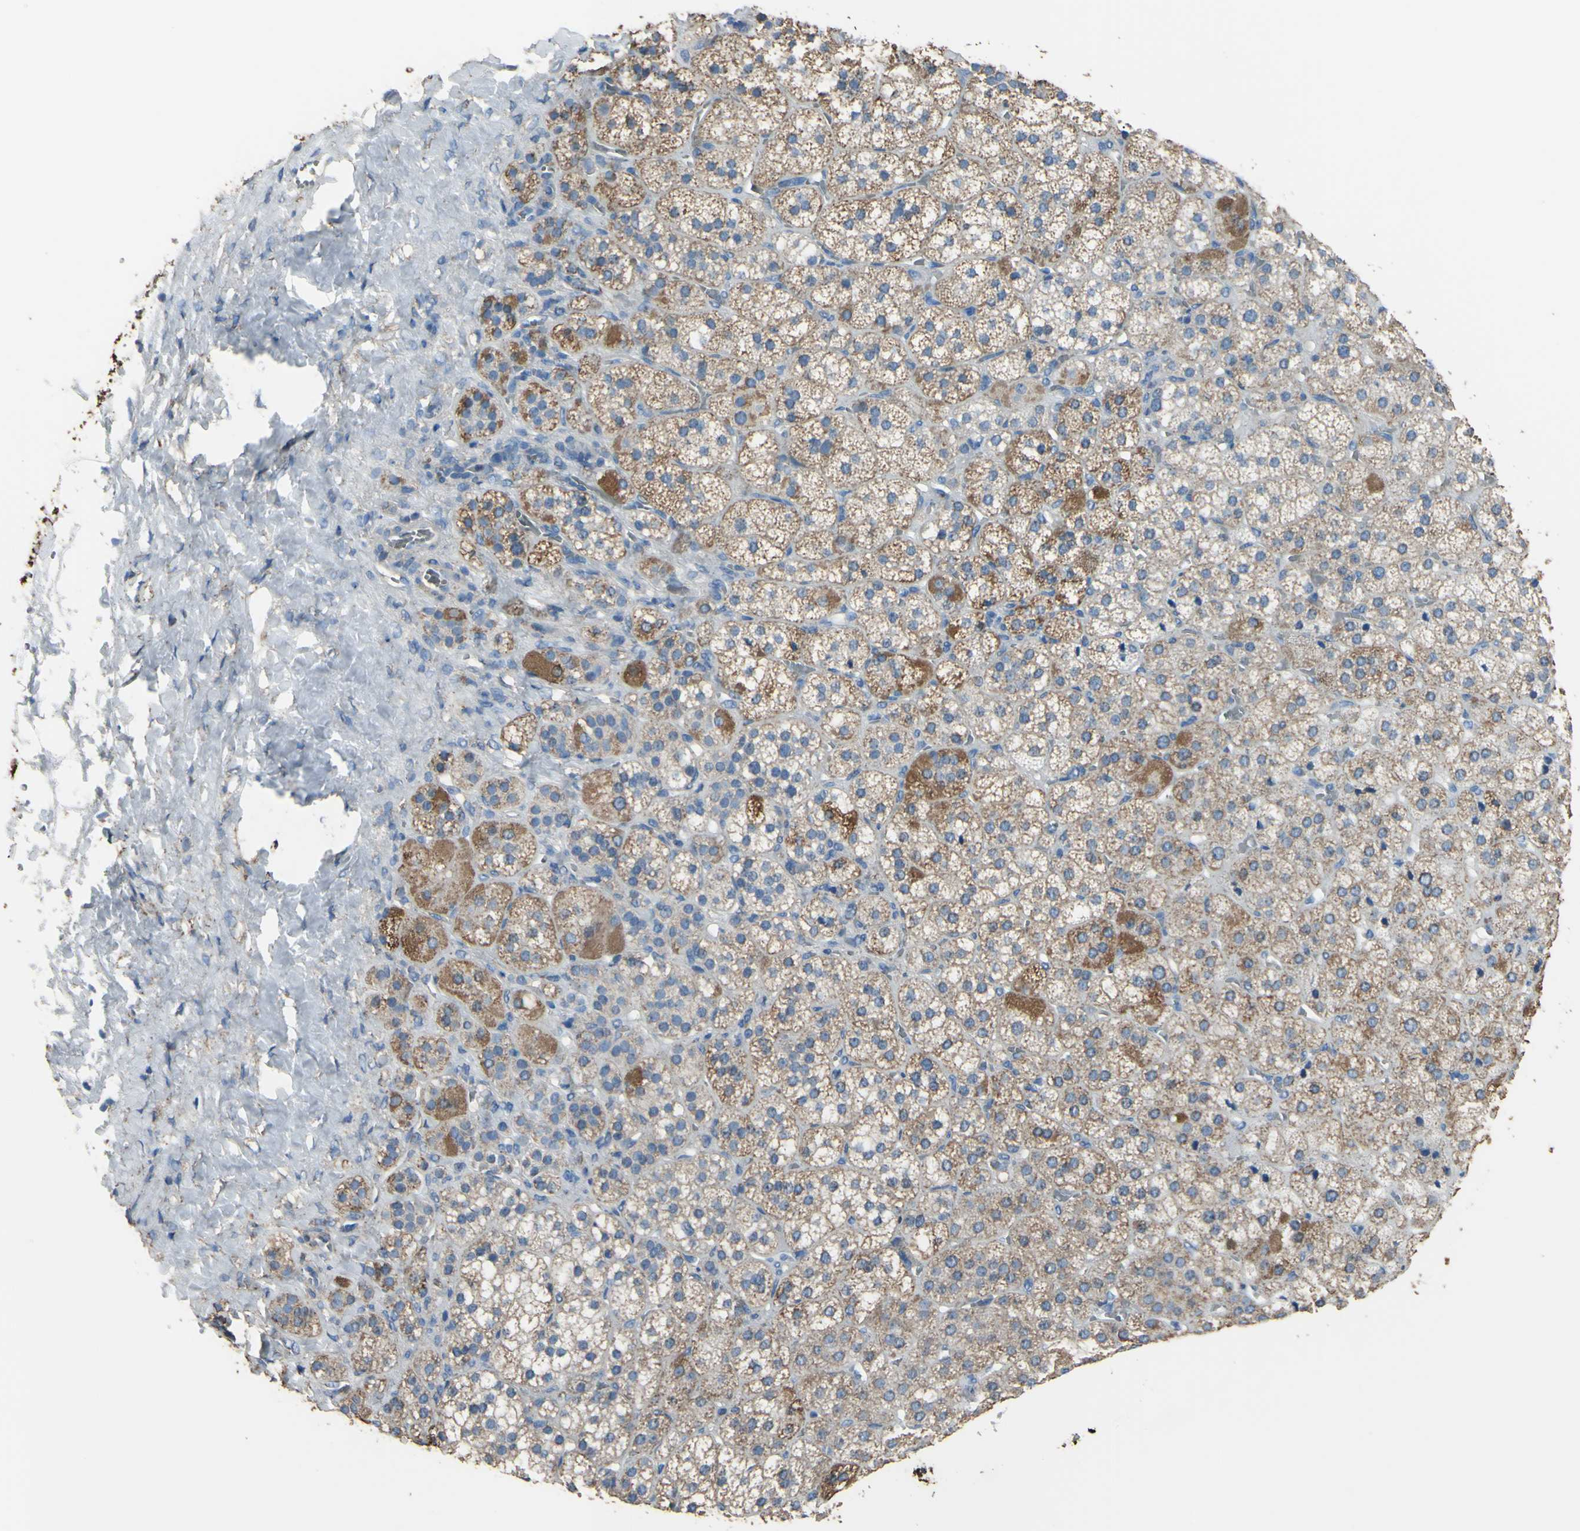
{"staining": {"intensity": "moderate", "quantity": ">75%", "location": "cytoplasmic/membranous"}, "tissue": "adrenal gland", "cell_type": "Glandular cells", "image_type": "normal", "snomed": [{"axis": "morphology", "description": "Normal tissue, NOS"}, {"axis": "topography", "description": "Adrenal gland"}], "caption": "Approximately >75% of glandular cells in unremarkable human adrenal gland reveal moderate cytoplasmic/membranous protein expression as visualized by brown immunohistochemical staining.", "gene": "CMKLR2", "patient": {"sex": "female", "age": 71}}